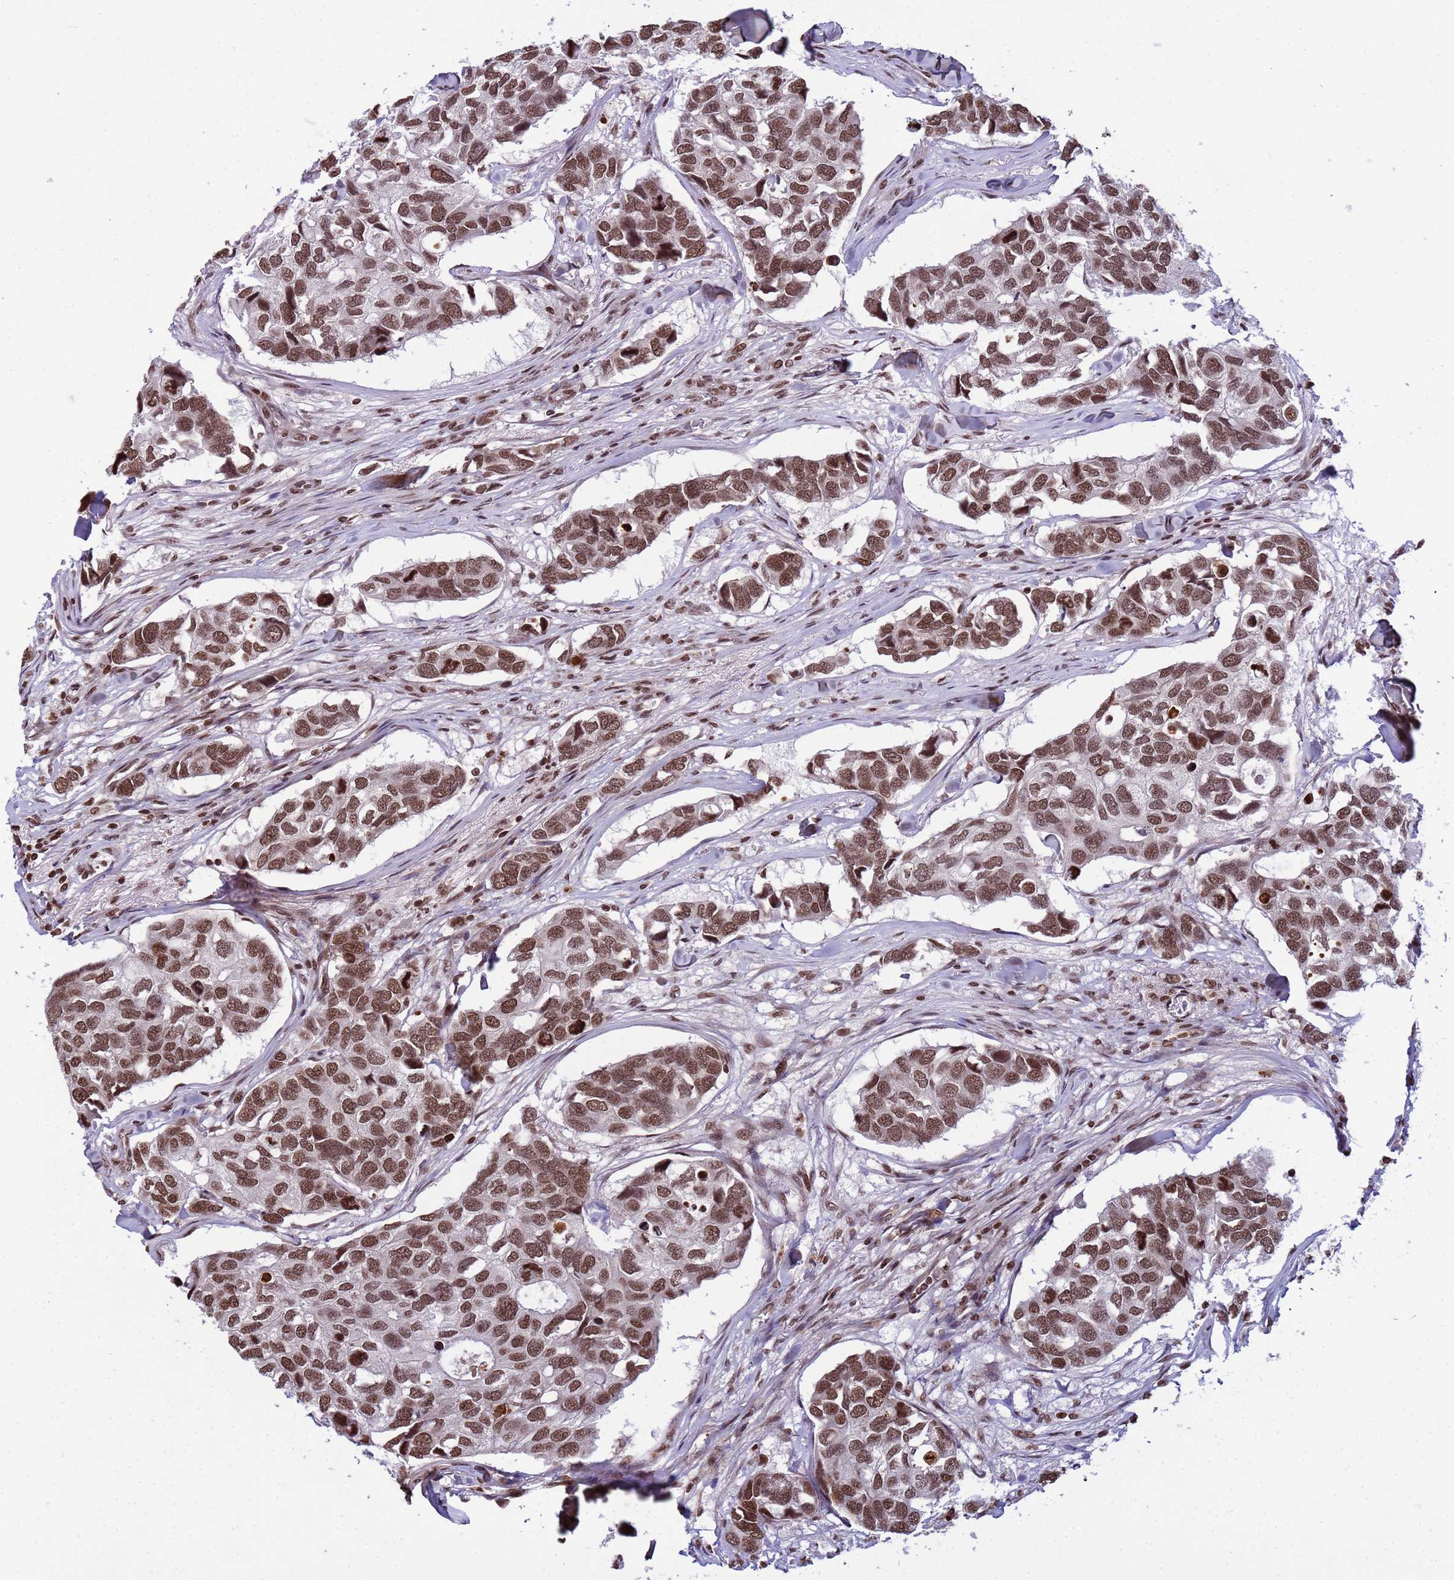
{"staining": {"intensity": "moderate", "quantity": ">75%", "location": "nuclear"}, "tissue": "breast cancer", "cell_type": "Tumor cells", "image_type": "cancer", "snomed": [{"axis": "morphology", "description": "Duct carcinoma"}, {"axis": "topography", "description": "Breast"}], "caption": "A high-resolution photomicrograph shows IHC staining of breast infiltrating ductal carcinoma, which exhibits moderate nuclear staining in about >75% of tumor cells.", "gene": "H3-3B", "patient": {"sex": "female", "age": 83}}